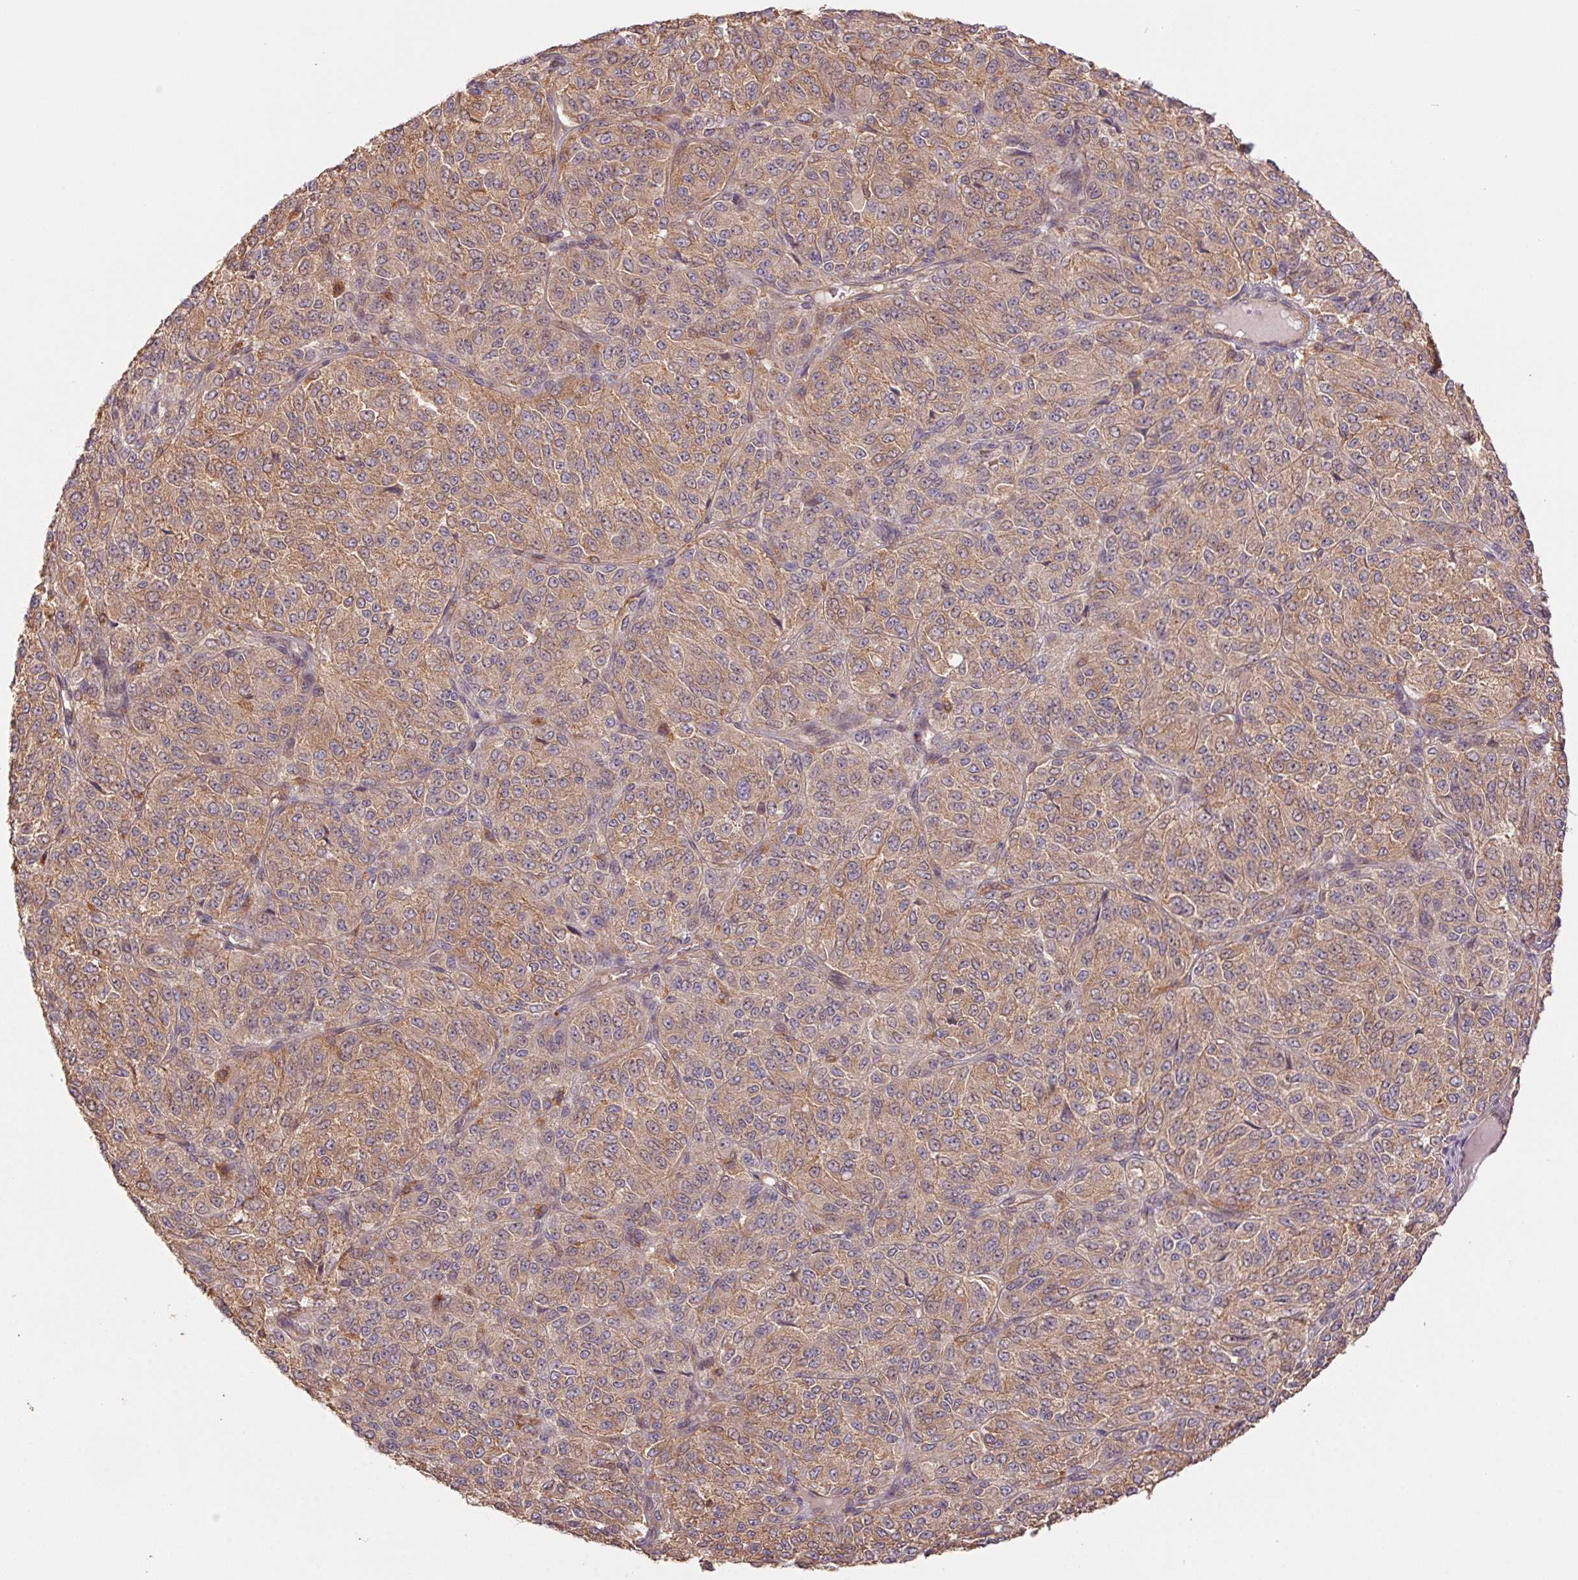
{"staining": {"intensity": "moderate", "quantity": ">75%", "location": "cytoplasmic/membranous"}, "tissue": "melanoma", "cell_type": "Tumor cells", "image_type": "cancer", "snomed": [{"axis": "morphology", "description": "Malignant melanoma, Metastatic site"}, {"axis": "topography", "description": "Brain"}], "caption": "This is a photomicrograph of immunohistochemistry staining of melanoma, which shows moderate staining in the cytoplasmic/membranous of tumor cells.", "gene": "TUBA3D", "patient": {"sex": "female", "age": 56}}